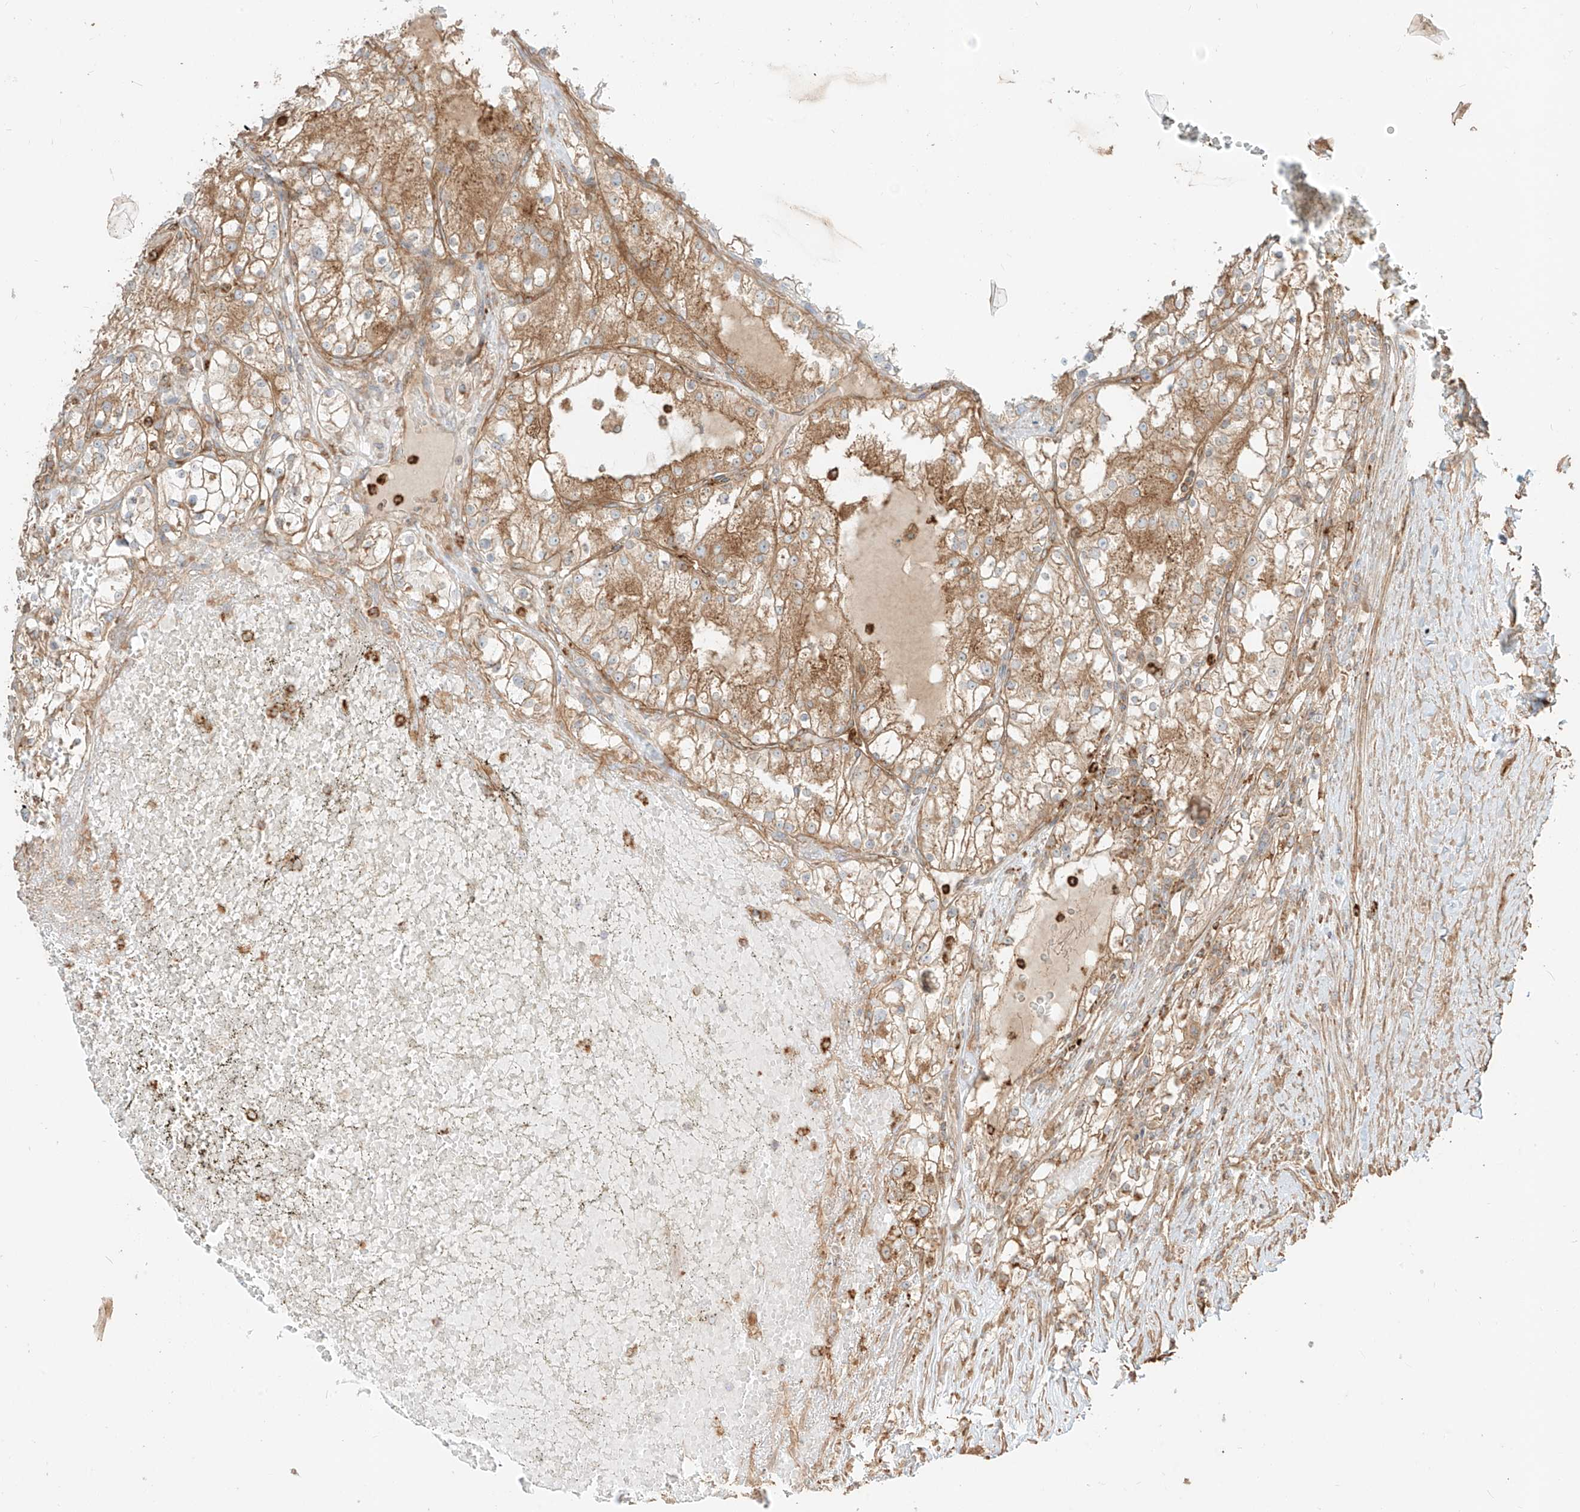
{"staining": {"intensity": "moderate", "quantity": ">75%", "location": "cytoplasmic/membranous"}, "tissue": "renal cancer", "cell_type": "Tumor cells", "image_type": "cancer", "snomed": [{"axis": "morphology", "description": "Normal tissue, NOS"}, {"axis": "morphology", "description": "Adenocarcinoma, NOS"}, {"axis": "topography", "description": "Kidney"}], "caption": "Renal cancer (adenocarcinoma) stained with a brown dye demonstrates moderate cytoplasmic/membranous positive positivity in approximately >75% of tumor cells.", "gene": "CCDC115", "patient": {"sex": "male", "age": 68}}